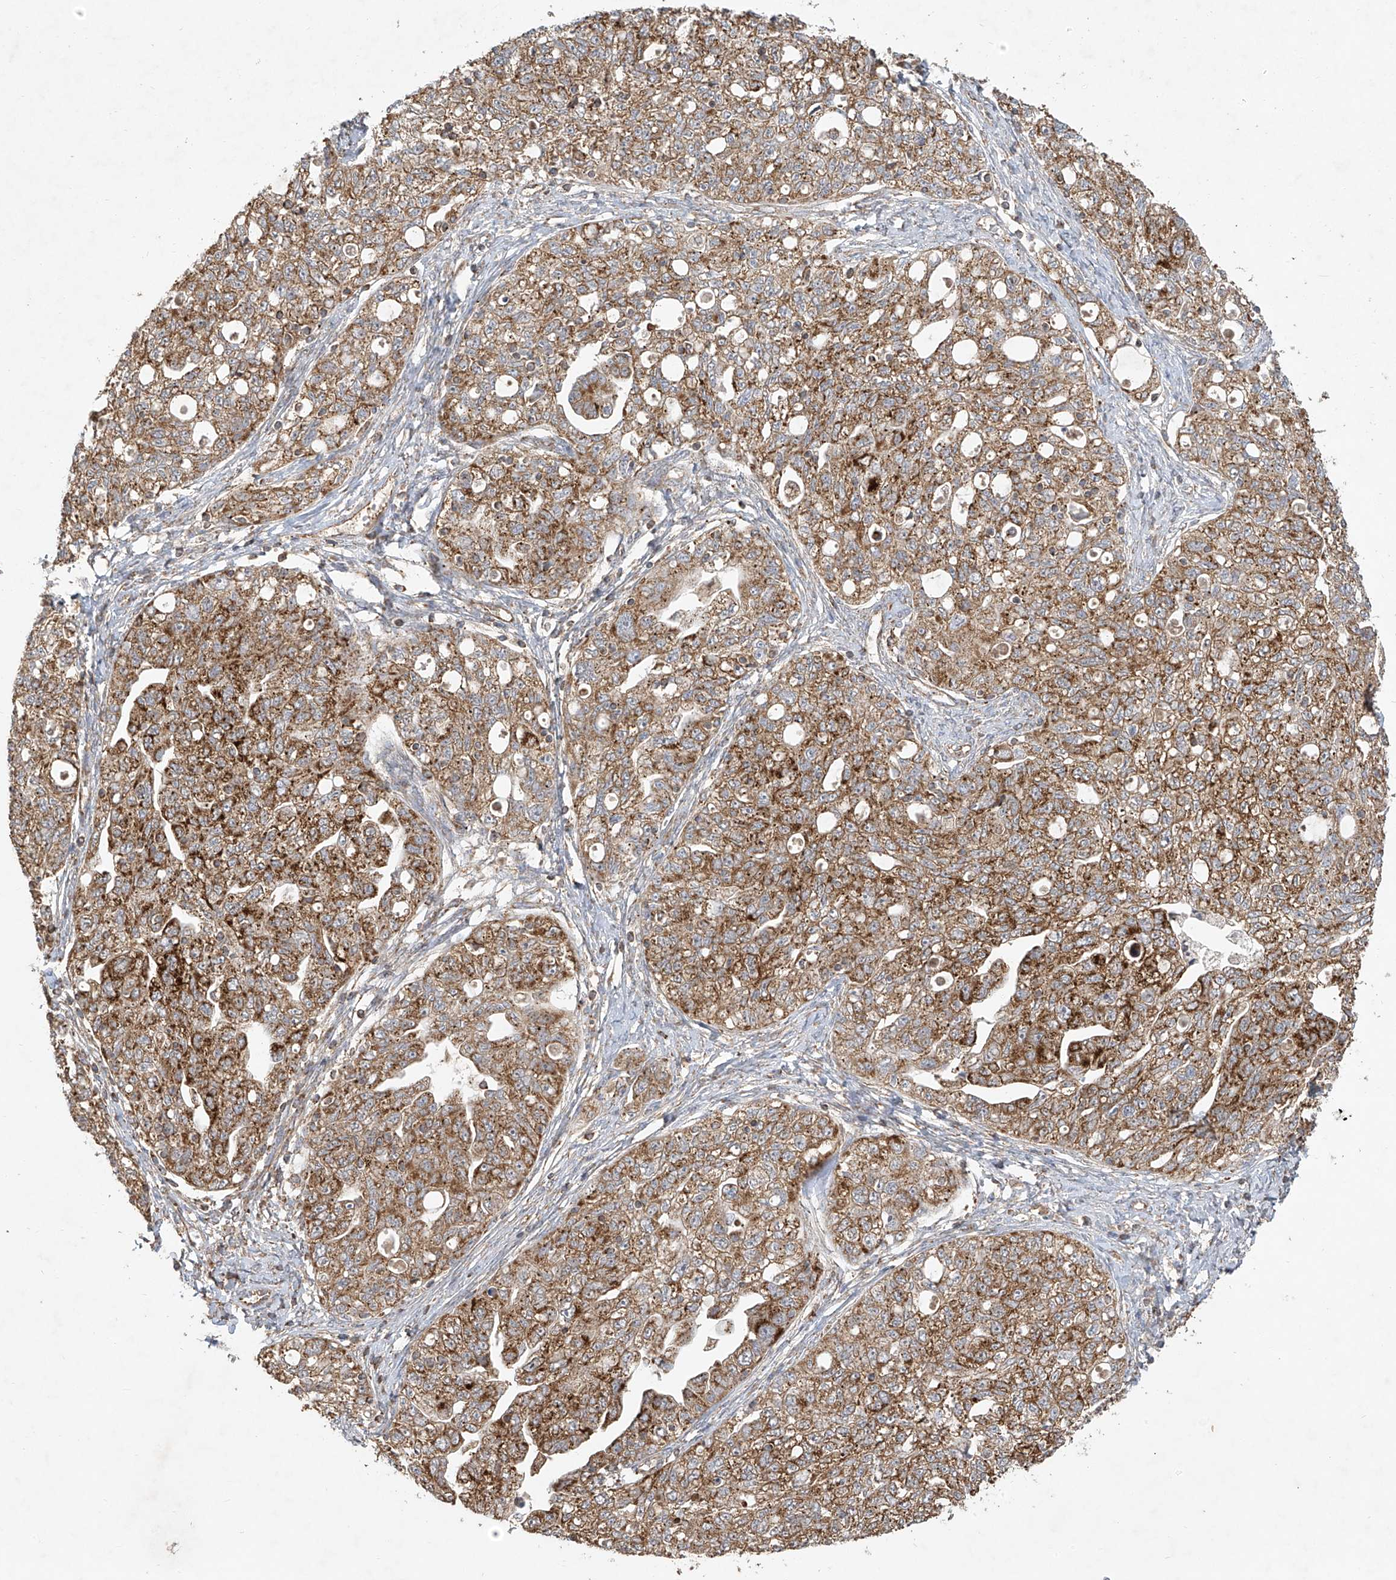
{"staining": {"intensity": "moderate", "quantity": ">75%", "location": "cytoplasmic/membranous"}, "tissue": "ovarian cancer", "cell_type": "Tumor cells", "image_type": "cancer", "snomed": [{"axis": "morphology", "description": "Carcinoma, NOS"}, {"axis": "morphology", "description": "Cystadenocarcinoma, serous, NOS"}, {"axis": "topography", "description": "Ovary"}], "caption": "A high-resolution photomicrograph shows immunohistochemistry staining of ovarian serous cystadenocarcinoma, which demonstrates moderate cytoplasmic/membranous staining in approximately >75% of tumor cells.", "gene": "UQCC1", "patient": {"sex": "female", "age": 69}}